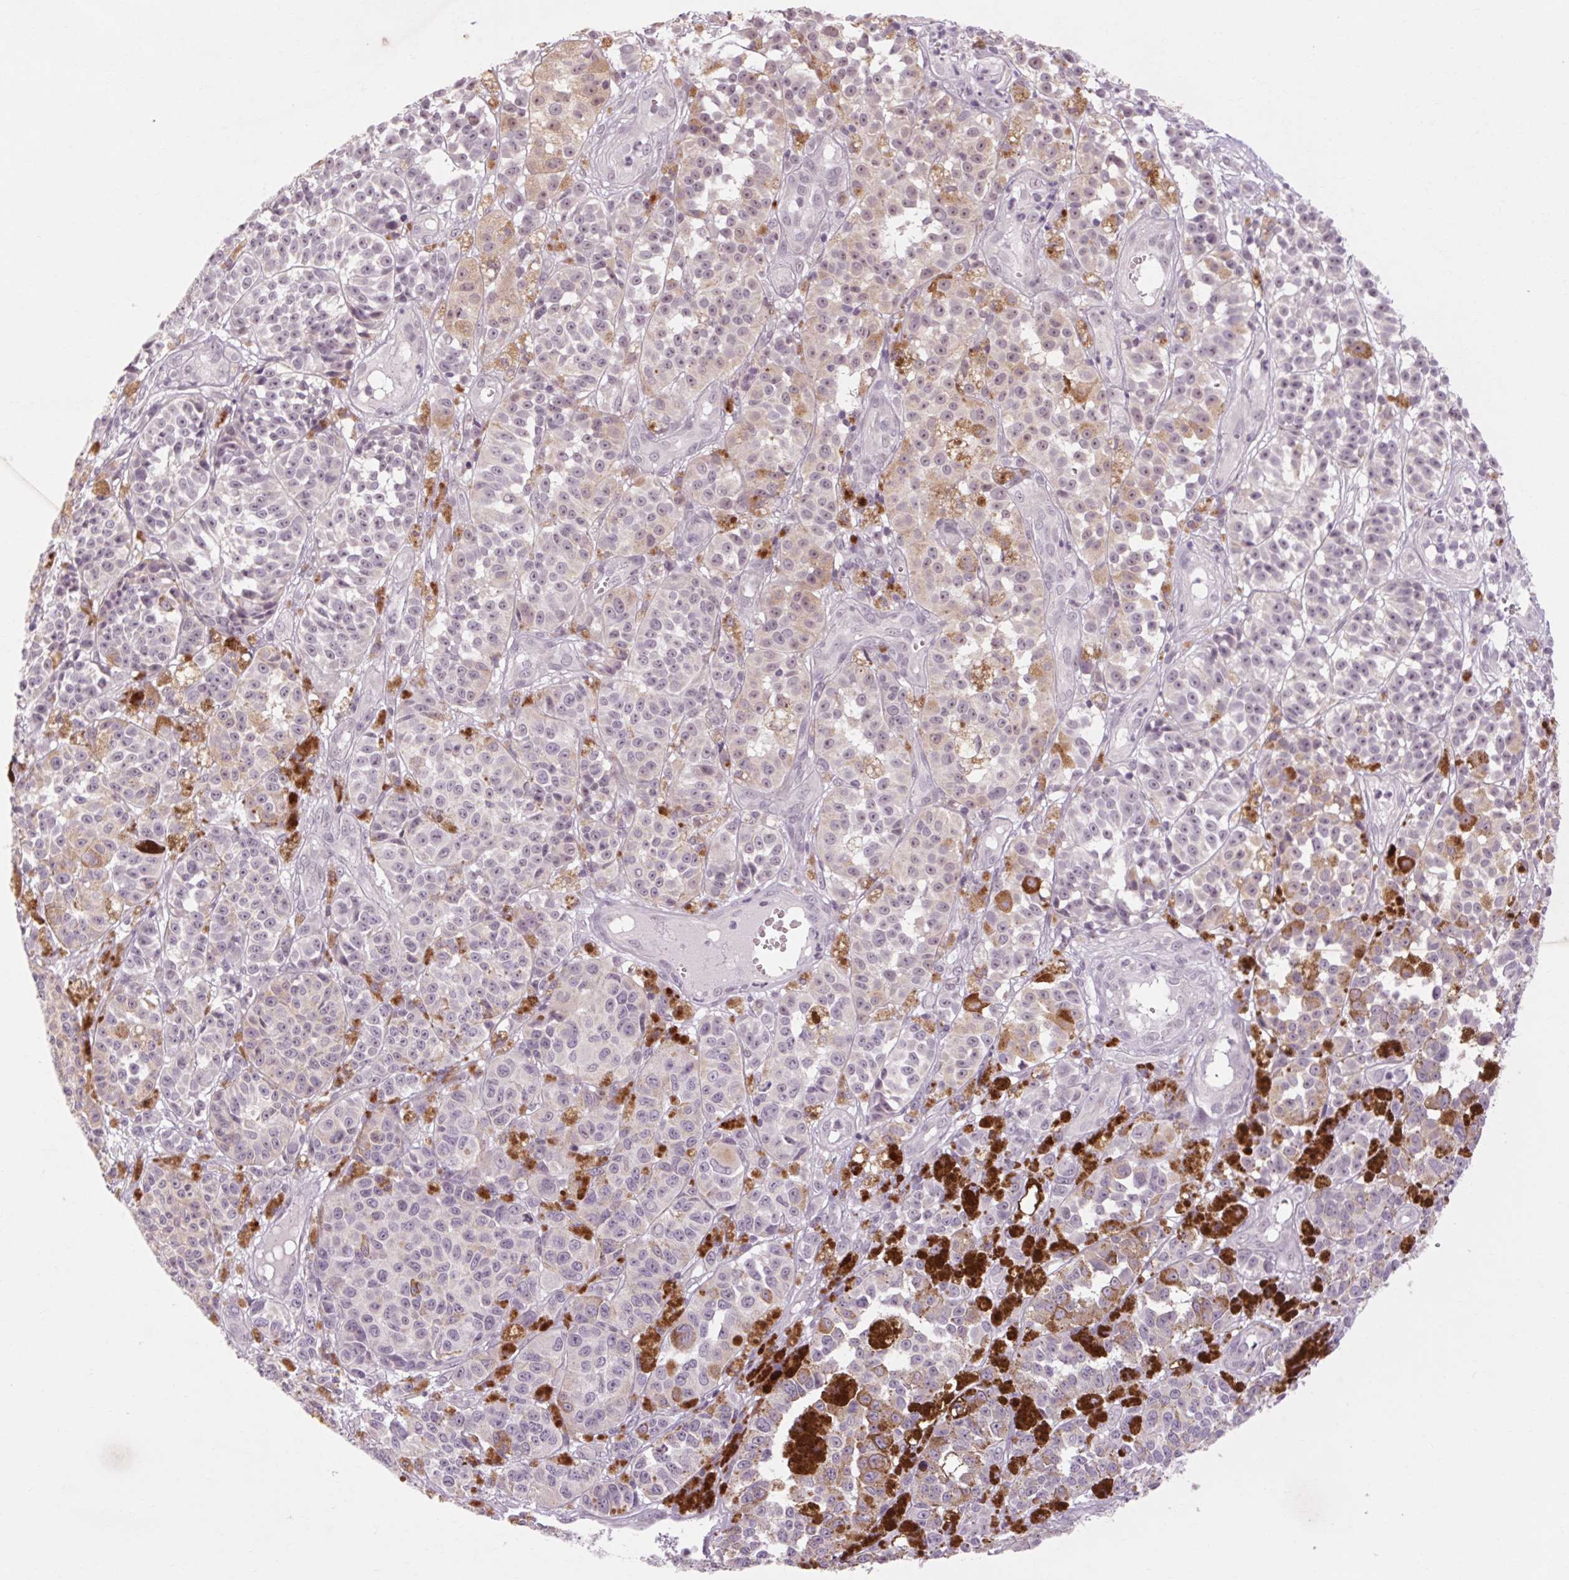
{"staining": {"intensity": "moderate", "quantity": "<25%", "location": "cytoplasmic/membranous"}, "tissue": "melanoma", "cell_type": "Tumor cells", "image_type": "cancer", "snomed": [{"axis": "morphology", "description": "Malignant melanoma, NOS"}, {"axis": "topography", "description": "Skin"}], "caption": "Protein staining displays moderate cytoplasmic/membranous staining in about <25% of tumor cells in malignant melanoma.", "gene": "KLHL40", "patient": {"sex": "female", "age": 58}}